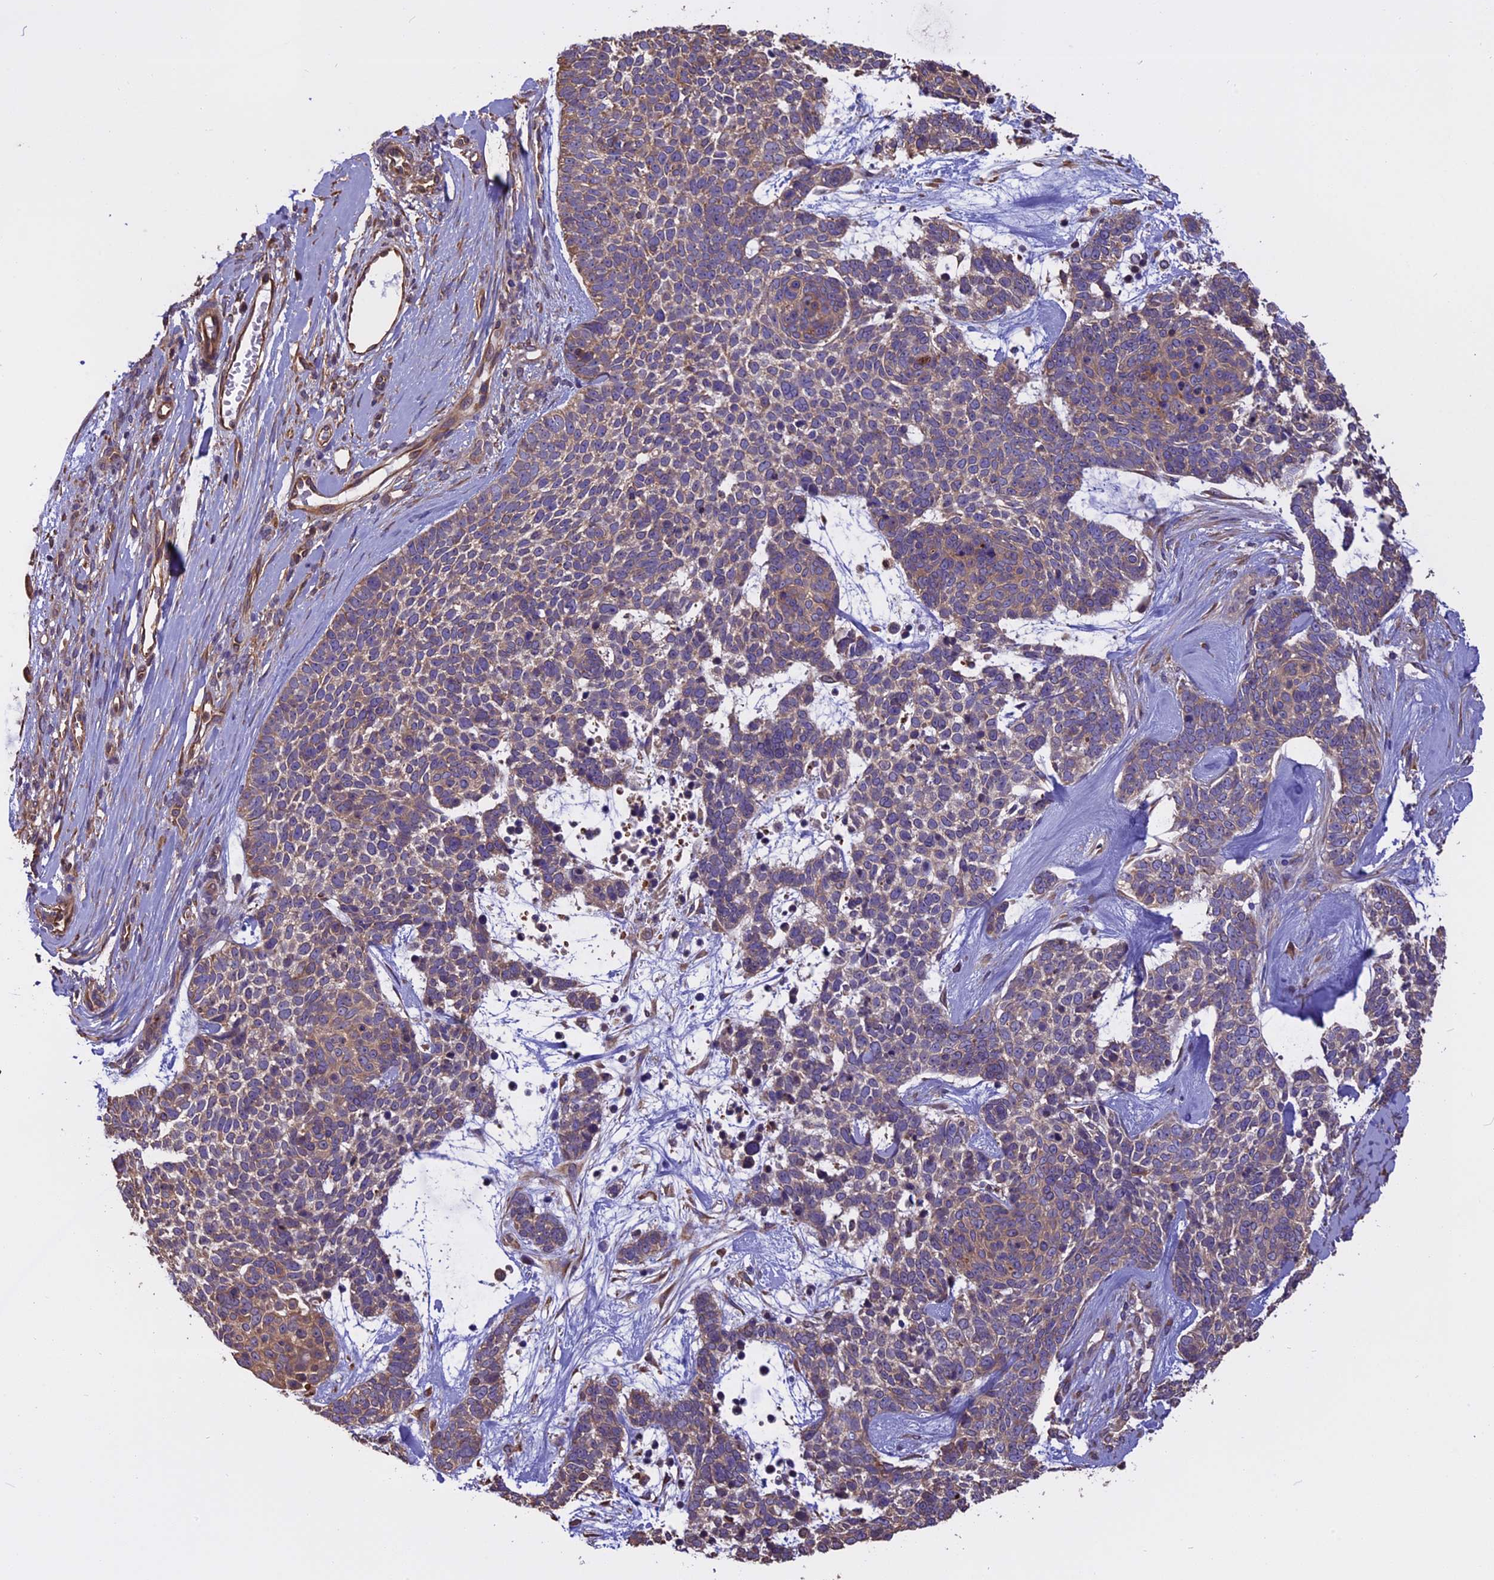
{"staining": {"intensity": "weak", "quantity": "25%-75%", "location": "cytoplasmic/membranous"}, "tissue": "skin cancer", "cell_type": "Tumor cells", "image_type": "cancer", "snomed": [{"axis": "morphology", "description": "Basal cell carcinoma"}, {"axis": "topography", "description": "Skin"}], "caption": "There is low levels of weak cytoplasmic/membranous expression in tumor cells of basal cell carcinoma (skin), as demonstrated by immunohistochemical staining (brown color).", "gene": "CHMP2A", "patient": {"sex": "female", "age": 81}}